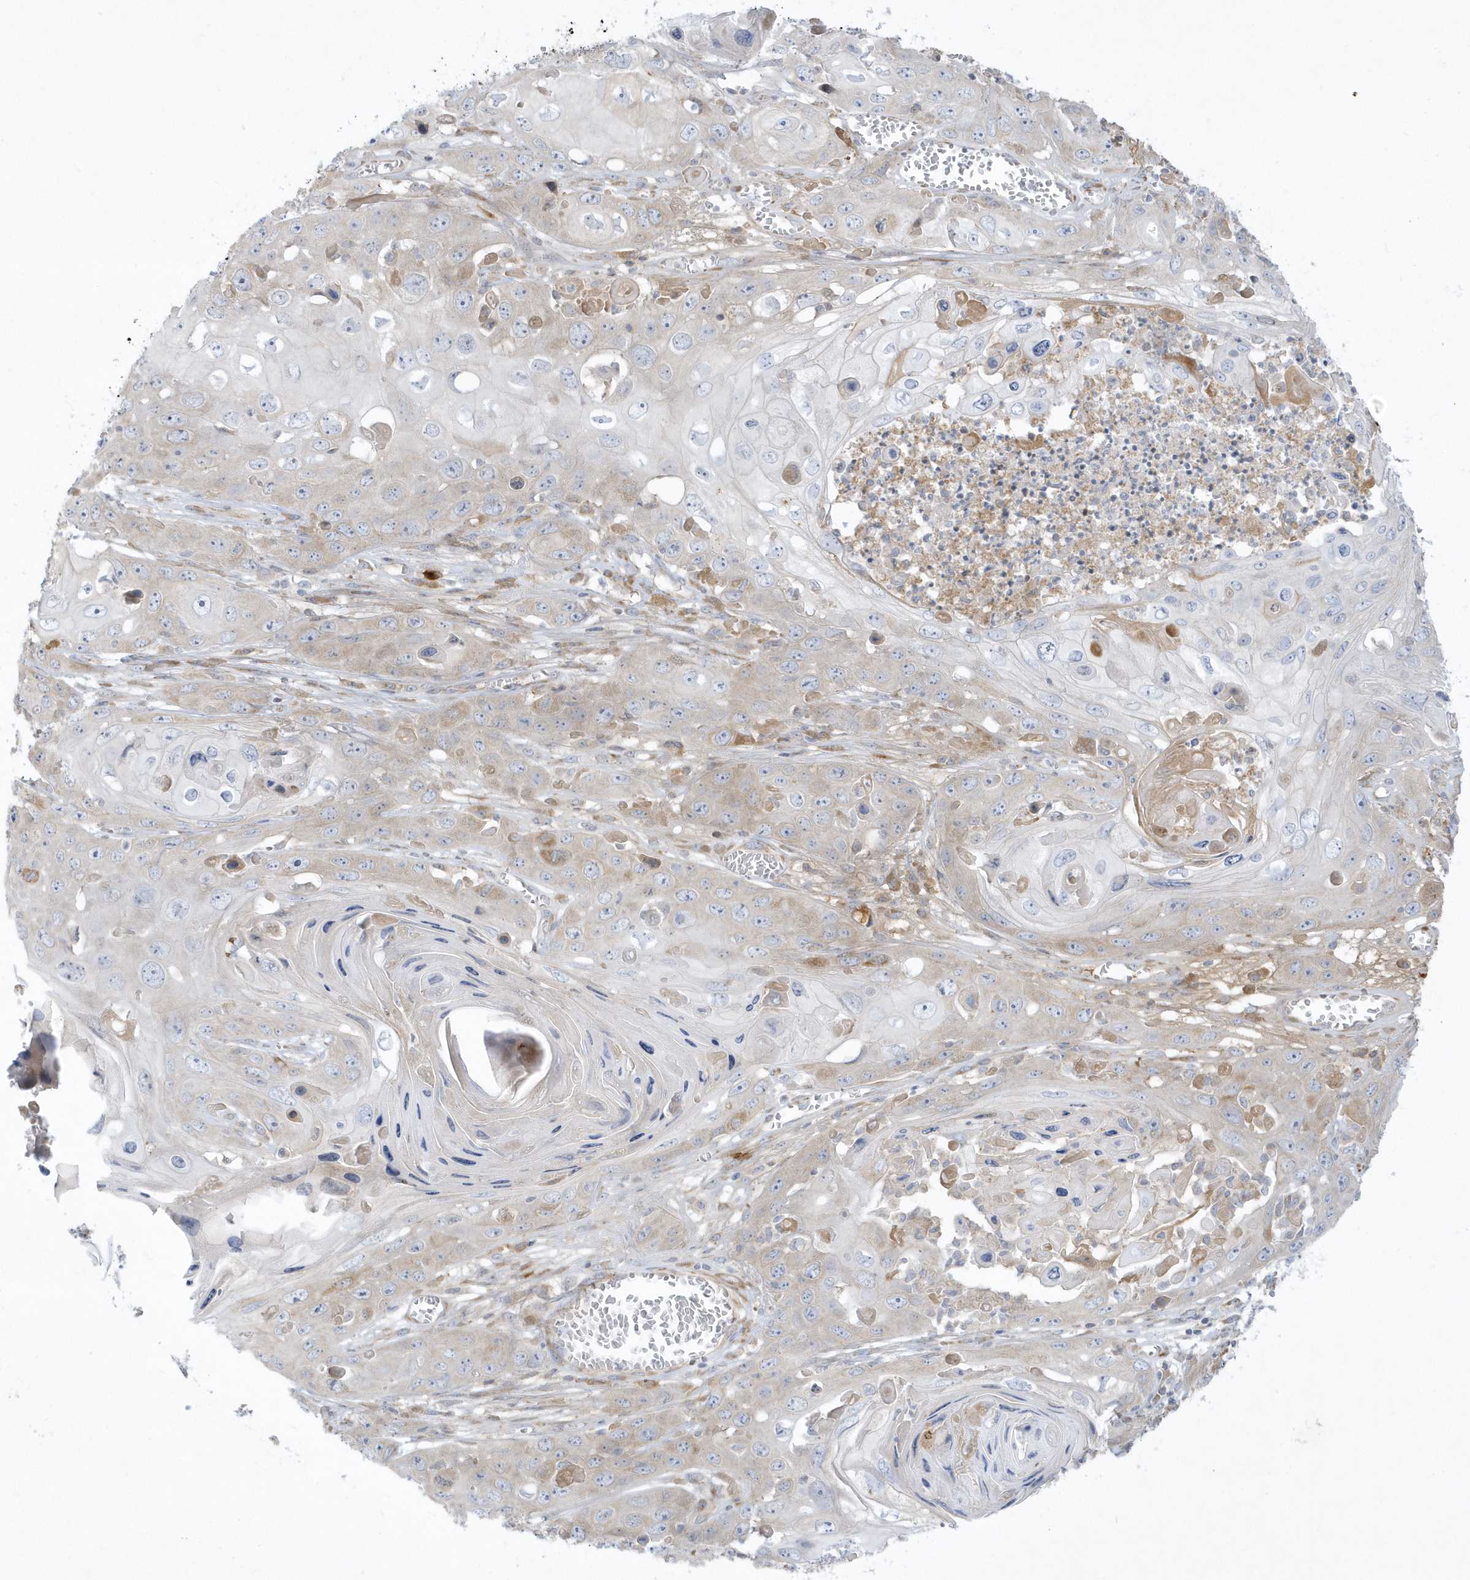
{"staining": {"intensity": "weak", "quantity": "<25%", "location": "cytoplasmic/membranous"}, "tissue": "skin cancer", "cell_type": "Tumor cells", "image_type": "cancer", "snomed": [{"axis": "morphology", "description": "Squamous cell carcinoma, NOS"}, {"axis": "topography", "description": "Skin"}], "caption": "Protein analysis of squamous cell carcinoma (skin) displays no significant staining in tumor cells.", "gene": "THADA", "patient": {"sex": "male", "age": 55}}